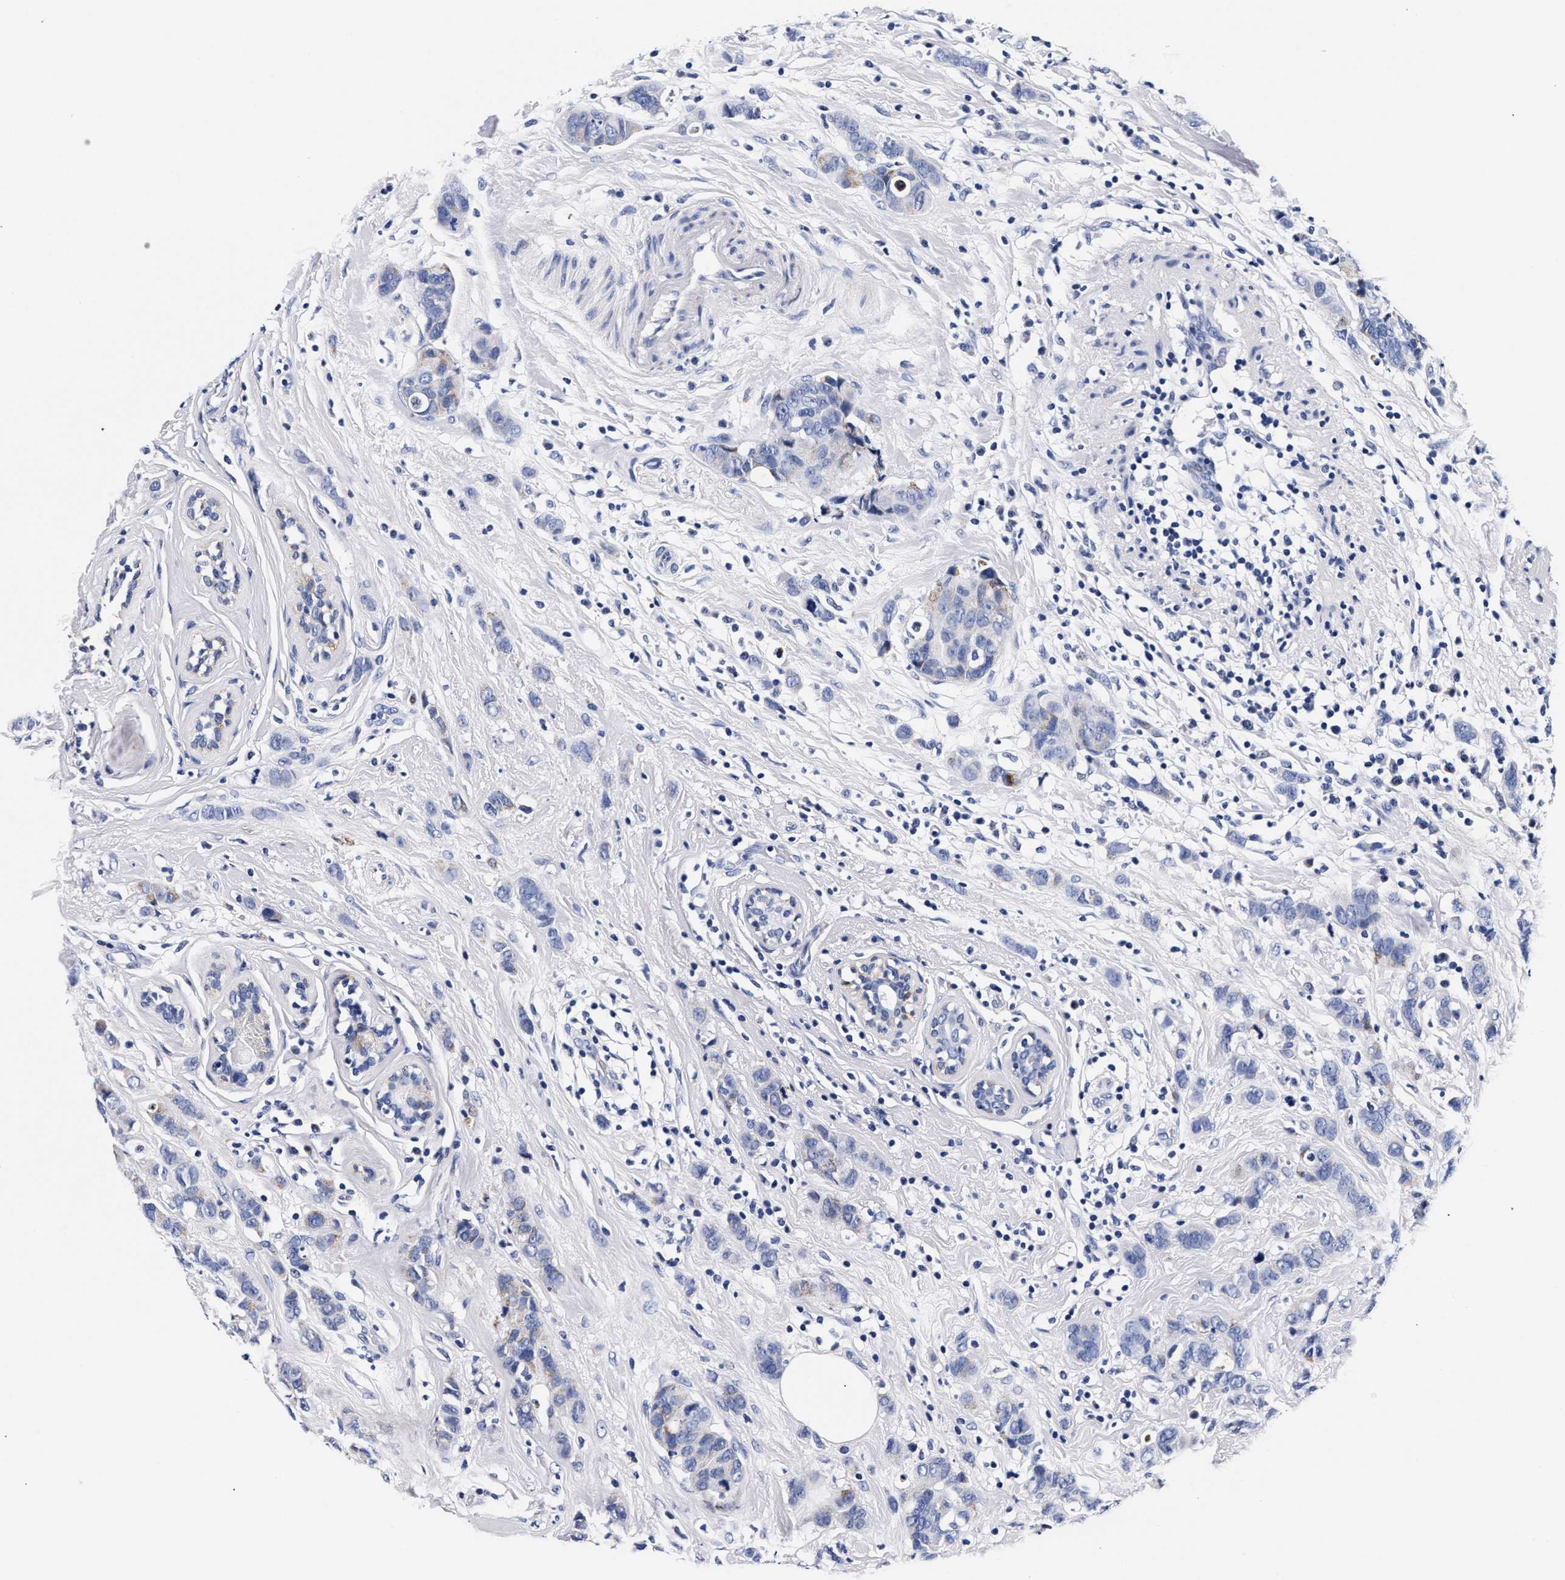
{"staining": {"intensity": "negative", "quantity": "none", "location": "none"}, "tissue": "breast cancer", "cell_type": "Tumor cells", "image_type": "cancer", "snomed": [{"axis": "morphology", "description": "Normal tissue, NOS"}, {"axis": "morphology", "description": "Duct carcinoma"}, {"axis": "topography", "description": "Breast"}], "caption": "Immunohistochemistry (IHC) of human breast cancer displays no positivity in tumor cells.", "gene": "RAB3B", "patient": {"sex": "female", "age": 50}}